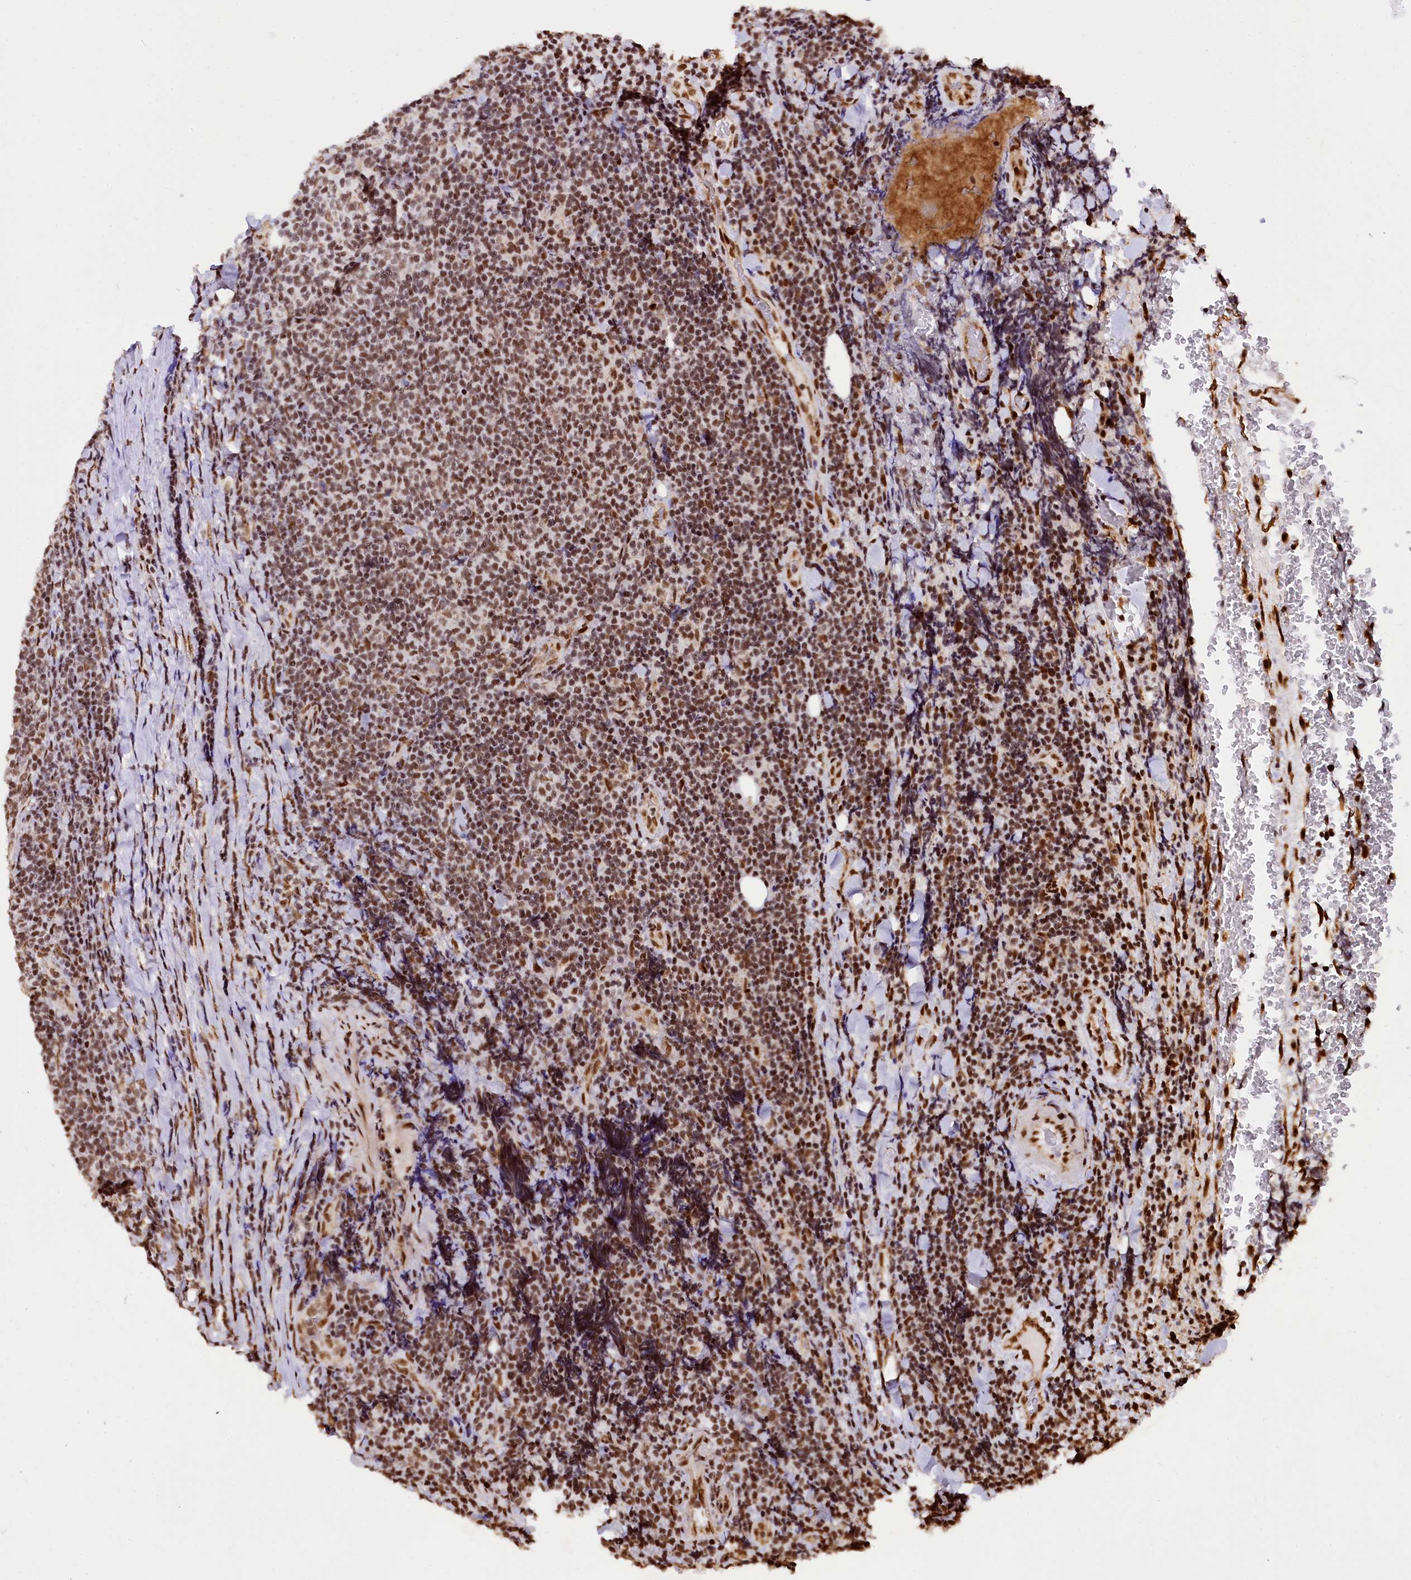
{"staining": {"intensity": "moderate", "quantity": ">75%", "location": "nuclear"}, "tissue": "lymphoma", "cell_type": "Tumor cells", "image_type": "cancer", "snomed": [{"axis": "morphology", "description": "Malignant lymphoma, non-Hodgkin's type, Low grade"}, {"axis": "topography", "description": "Lymph node"}], "caption": "DAB (3,3'-diaminobenzidine) immunohistochemical staining of low-grade malignant lymphoma, non-Hodgkin's type displays moderate nuclear protein staining in approximately >75% of tumor cells.", "gene": "PDS5B", "patient": {"sex": "male", "age": 66}}